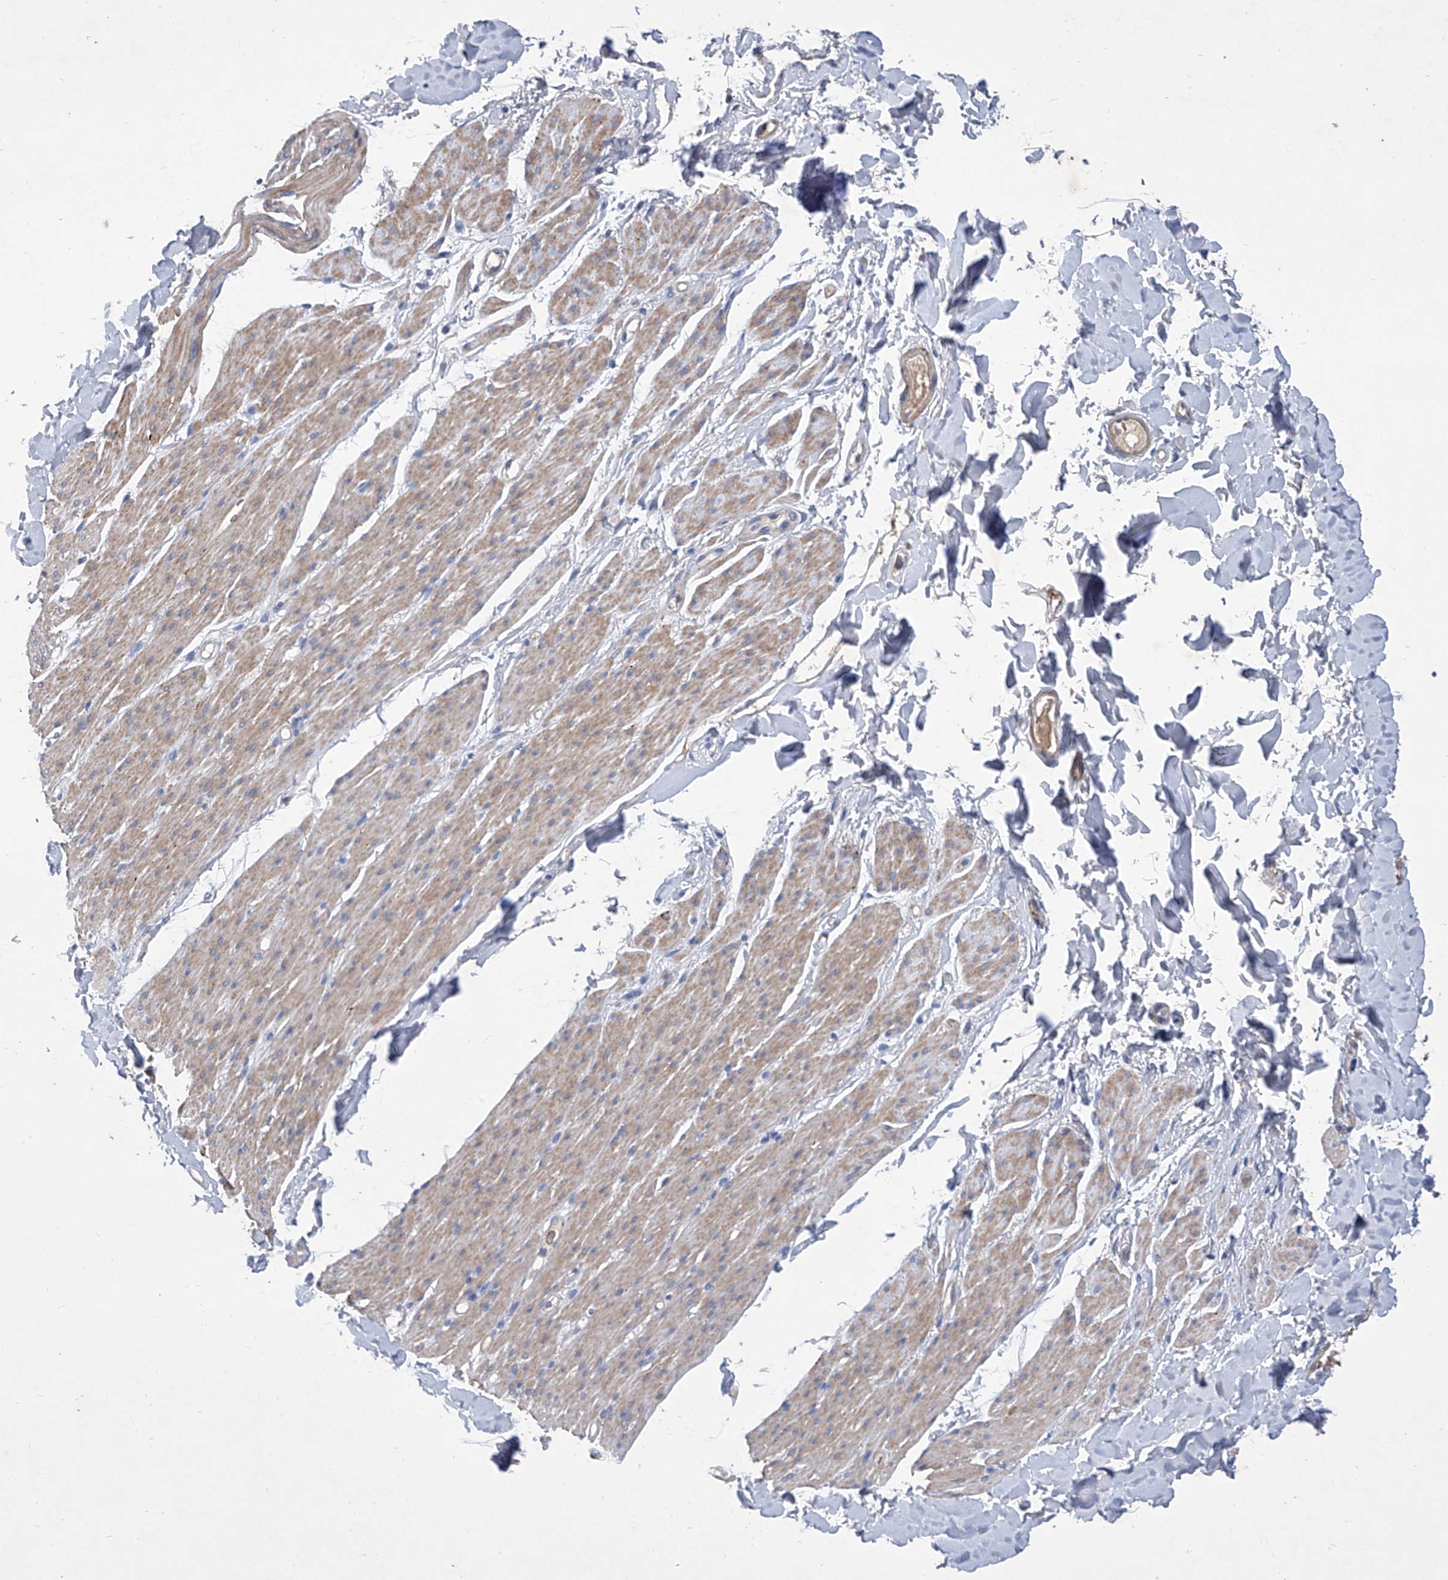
{"staining": {"intensity": "moderate", "quantity": "25%-75%", "location": "cytoplasmic/membranous"}, "tissue": "smooth muscle", "cell_type": "Smooth muscle cells", "image_type": "normal", "snomed": [{"axis": "morphology", "description": "Normal tissue, NOS"}, {"axis": "topography", "description": "Colon"}, {"axis": "topography", "description": "Peripheral nerve tissue"}], "caption": "This photomicrograph demonstrates unremarkable smooth muscle stained with immunohistochemistry (IHC) to label a protein in brown. The cytoplasmic/membranous of smooth muscle cells show moderate positivity for the protein. Nuclei are counter-stained blue.", "gene": "GPT", "patient": {"sex": "female", "age": 61}}